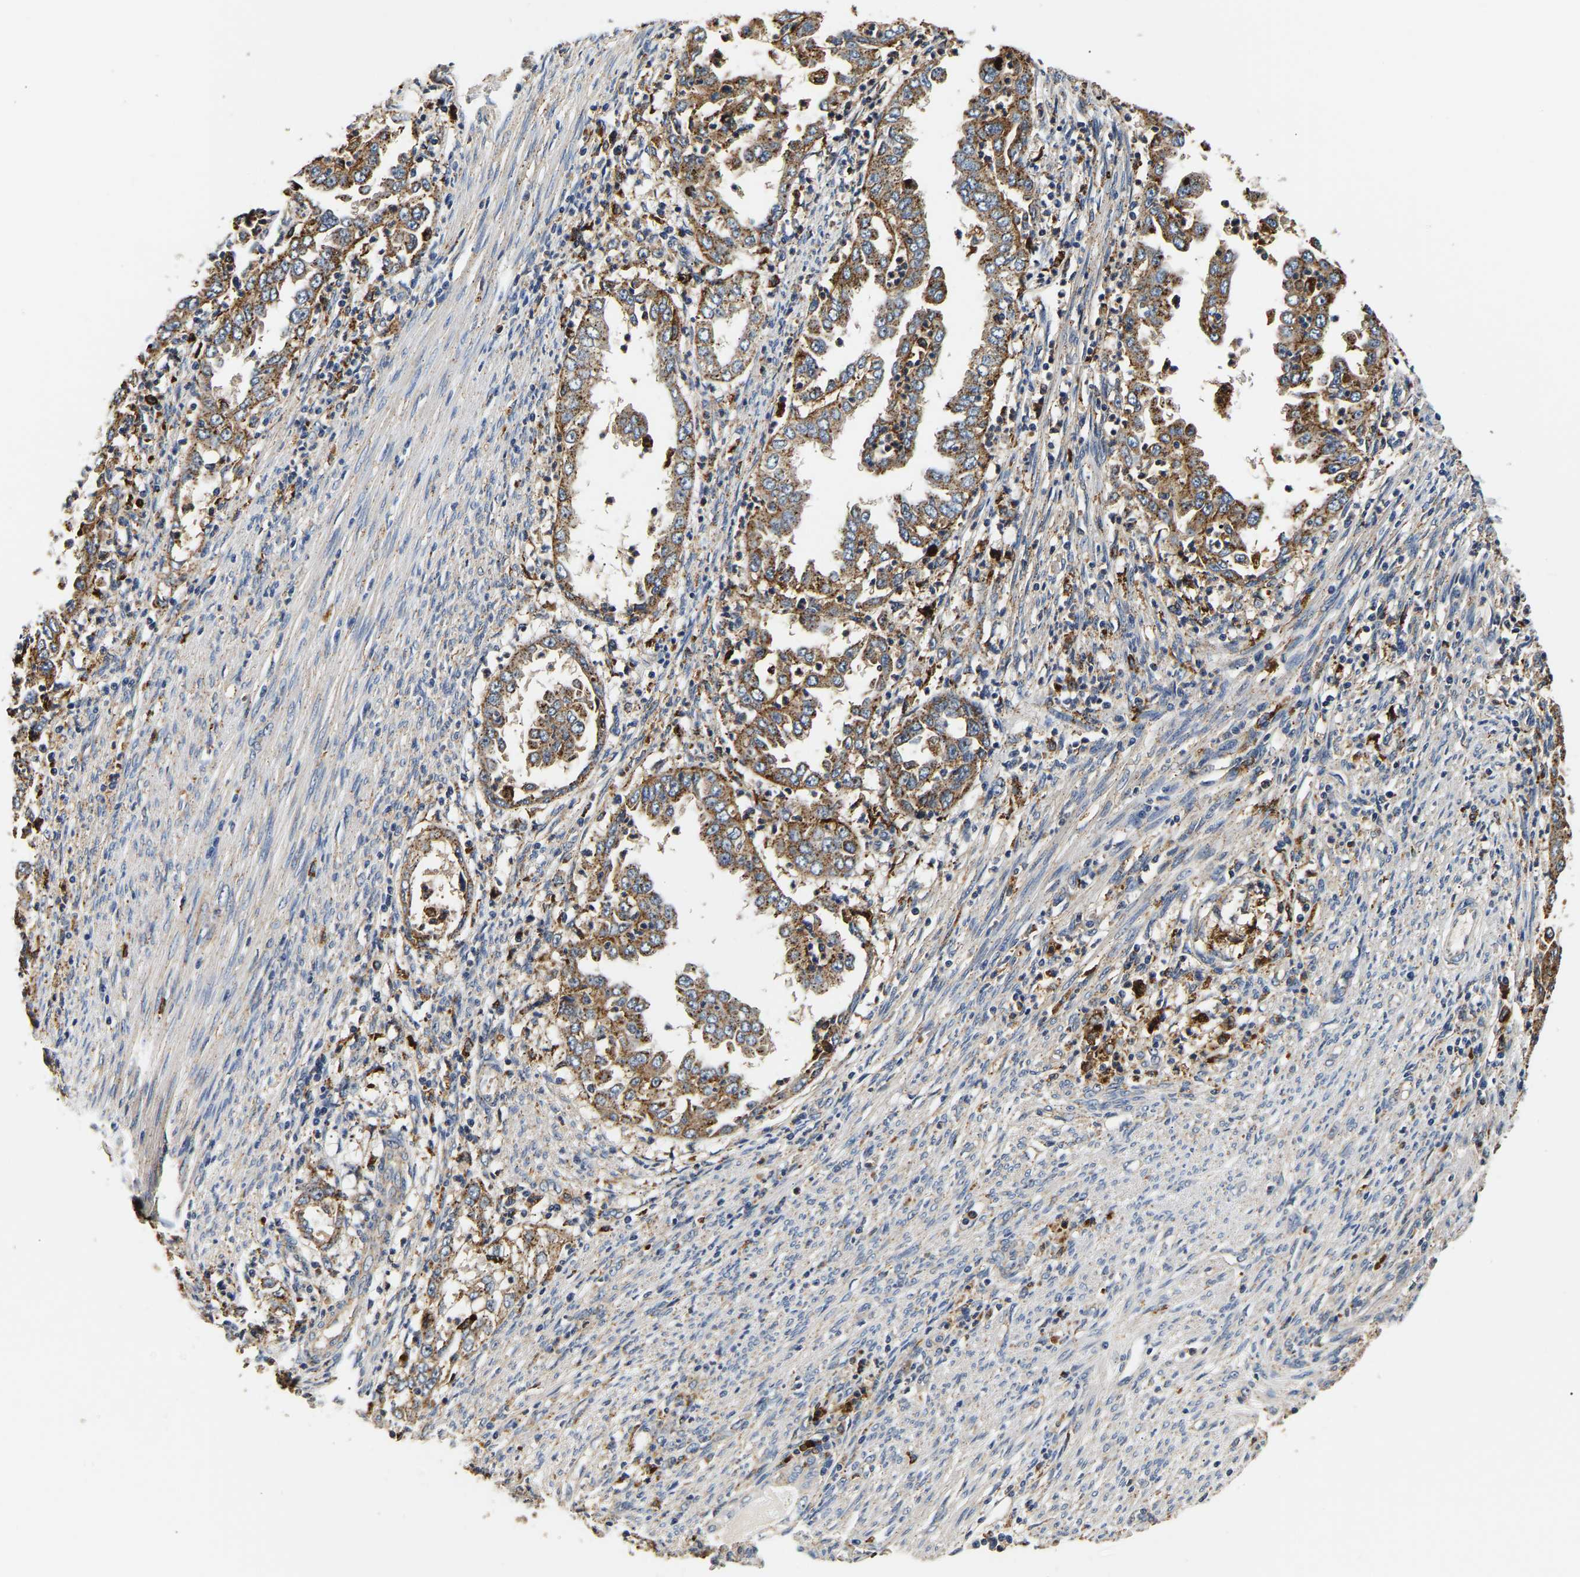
{"staining": {"intensity": "moderate", "quantity": ">75%", "location": "cytoplasmic/membranous"}, "tissue": "endometrial cancer", "cell_type": "Tumor cells", "image_type": "cancer", "snomed": [{"axis": "morphology", "description": "Adenocarcinoma, NOS"}, {"axis": "topography", "description": "Endometrium"}], "caption": "The immunohistochemical stain labels moderate cytoplasmic/membranous positivity in tumor cells of endometrial cancer (adenocarcinoma) tissue.", "gene": "SMU1", "patient": {"sex": "female", "age": 85}}